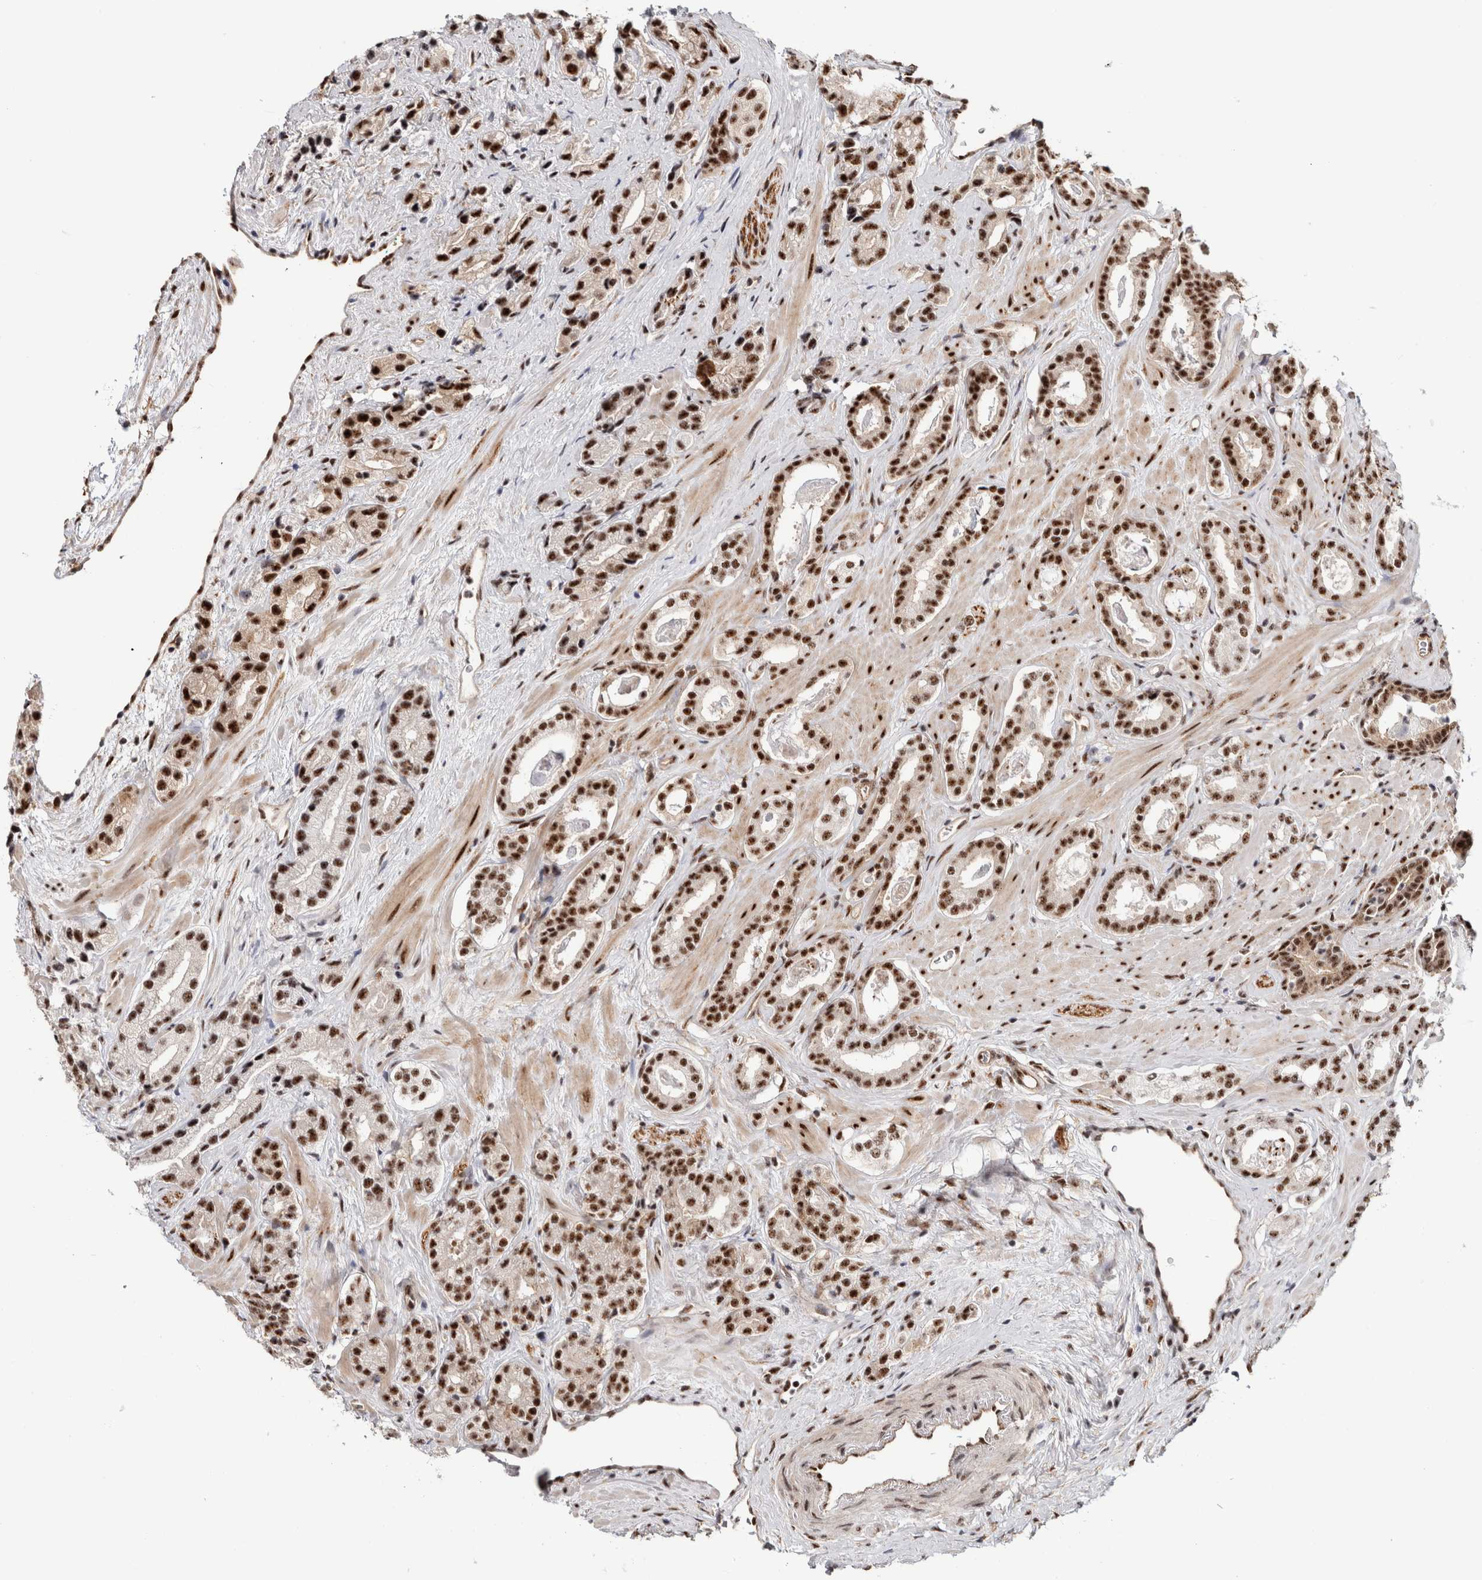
{"staining": {"intensity": "strong", "quantity": ">75%", "location": "nuclear"}, "tissue": "prostate cancer", "cell_type": "Tumor cells", "image_type": "cancer", "snomed": [{"axis": "morphology", "description": "Adenocarcinoma, High grade"}, {"axis": "topography", "description": "Prostate"}], "caption": "A brown stain labels strong nuclear positivity of a protein in human high-grade adenocarcinoma (prostate) tumor cells.", "gene": "MKNK1", "patient": {"sex": "male", "age": 71}}